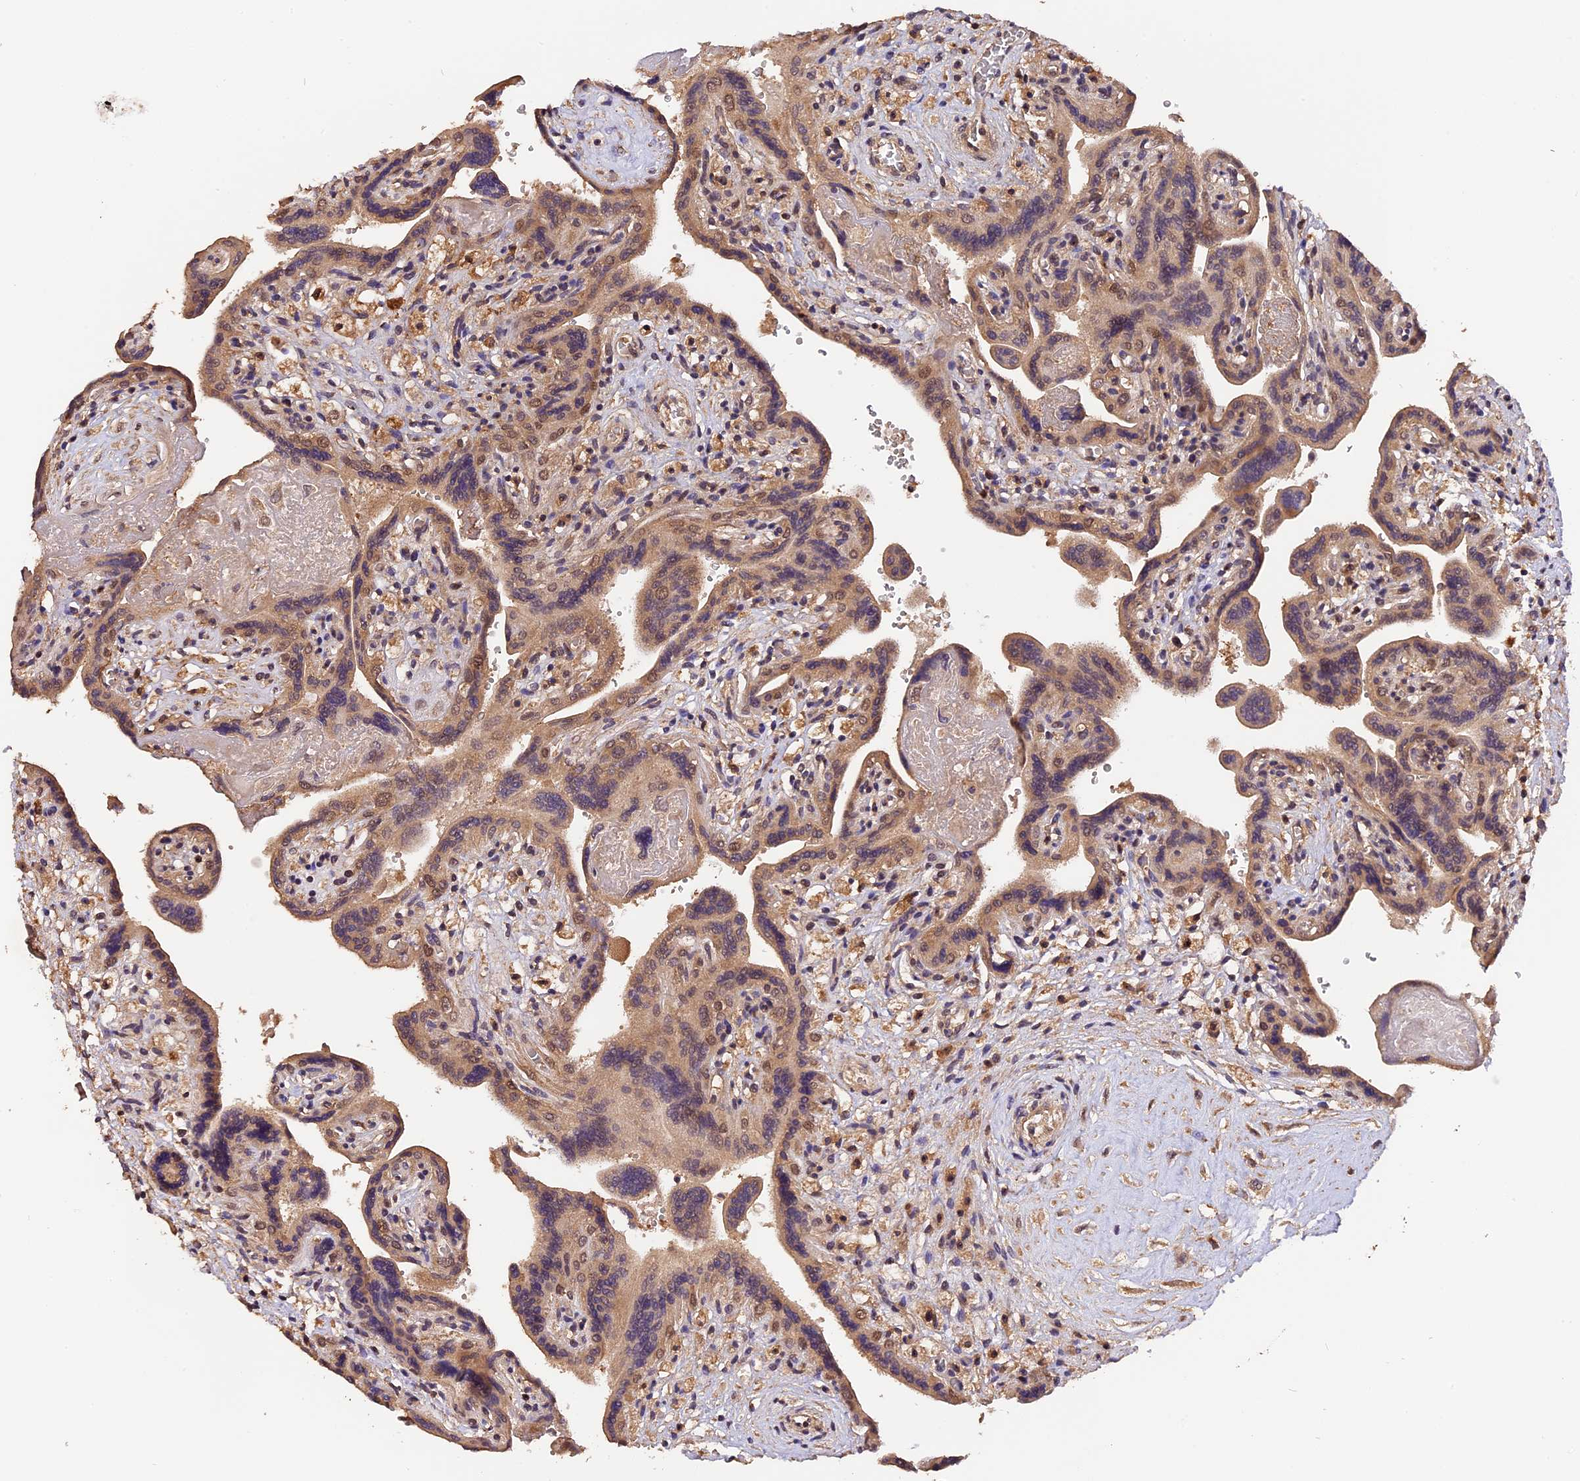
{"staining": {"intensity": "moderate", "quantity": ">75%", "location": "cytoplasmic/membranous"}, "tissue": "placenta", "cell_type": "Trophoblastic cells", "image_type": "normal", "snomed": [{"axis": "morphology", "description": "Normal tissue, NOS"}, {"axis": "topography", "description": "Placenta"}], "caption": "Placenta stained with immunohistochemistry (IHC) reveals moderate cytoplasmic/membranous staining in about >75% of trophoblastic cells.", "gene": "TRMT1", "patient": {"sex": "female", "age": 37}}